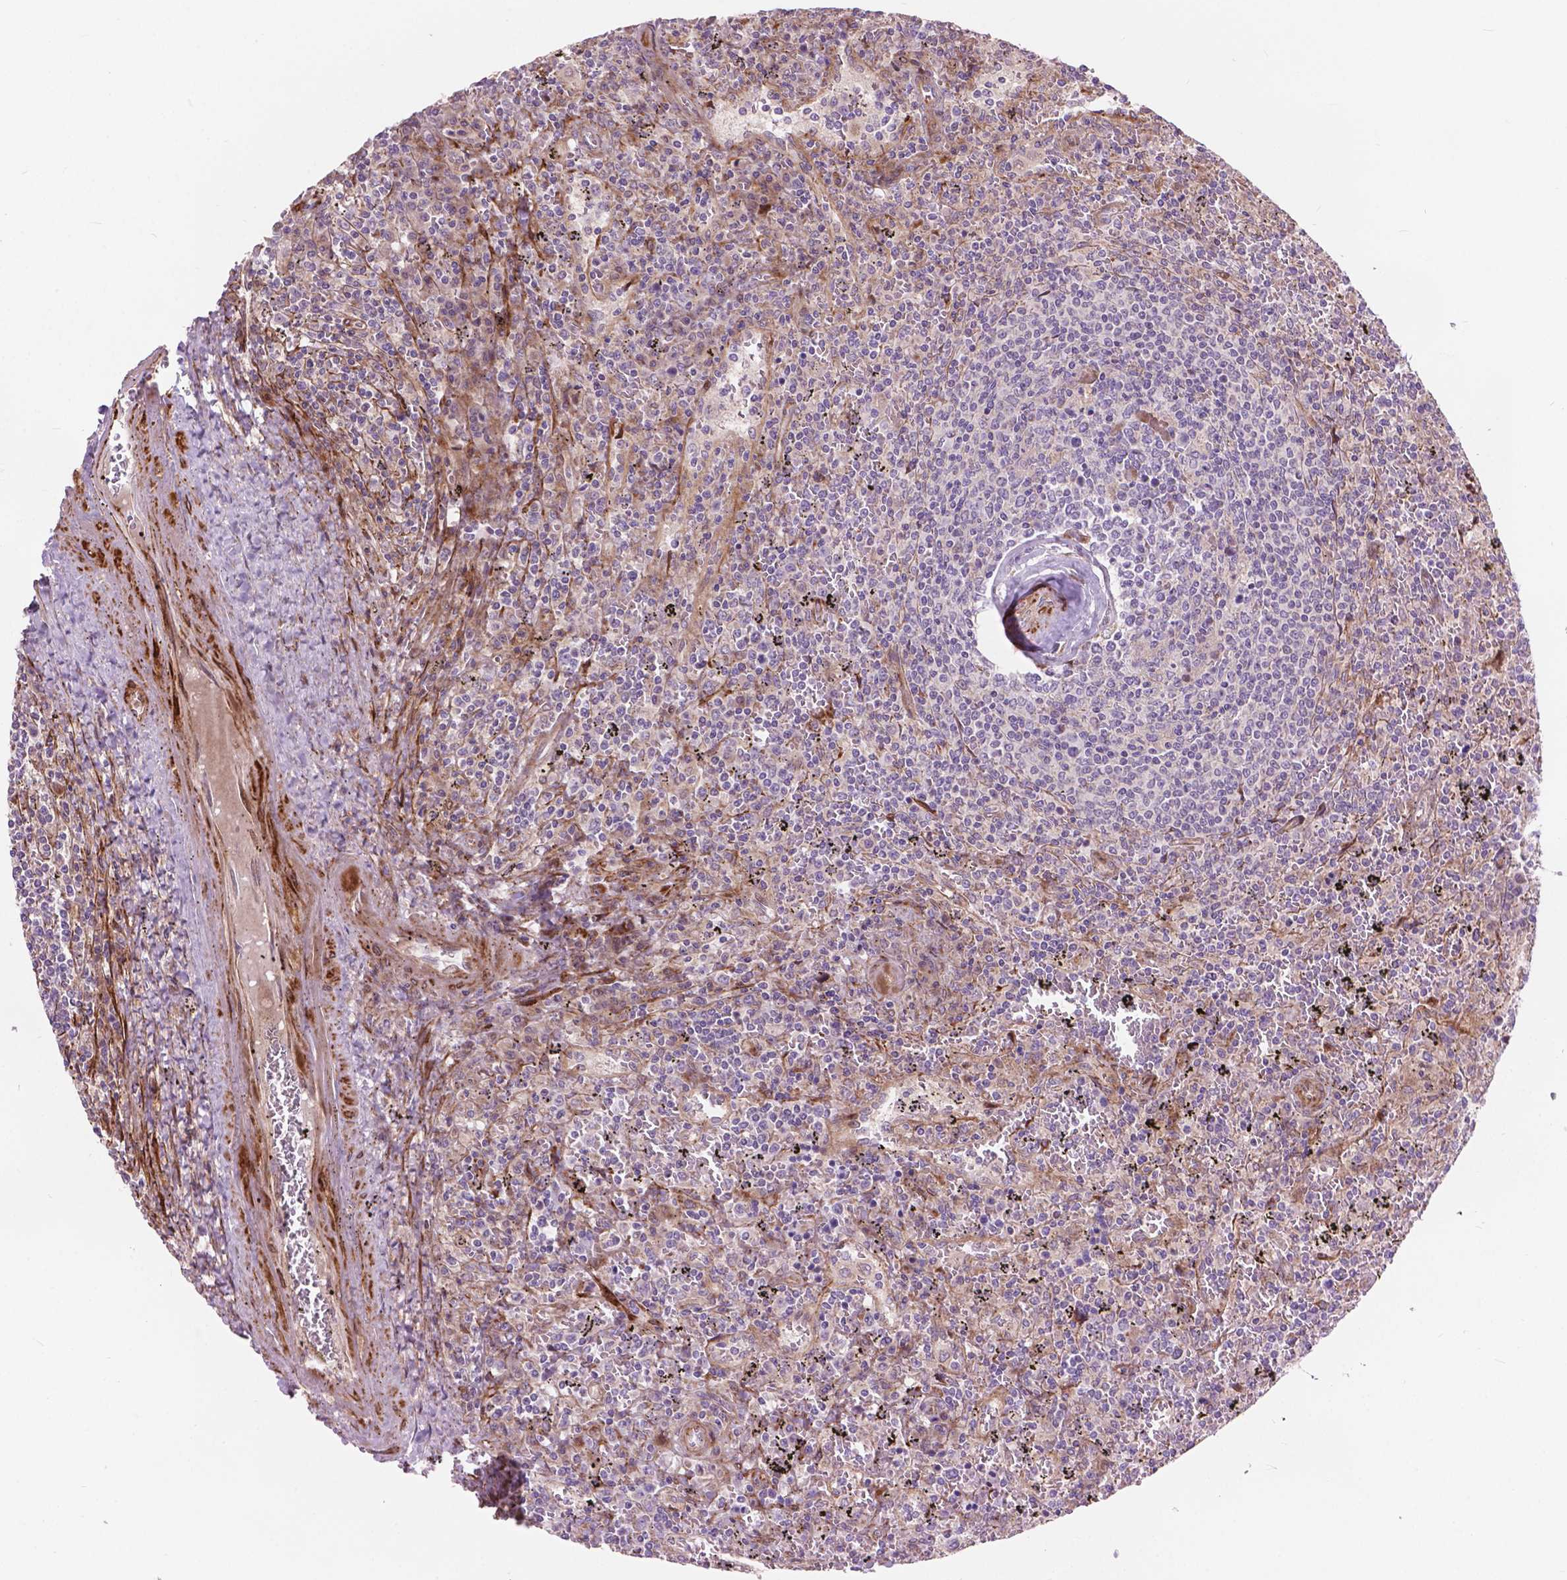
{"staining": {"intensity": "negative", "quantity": "none", "location": "none"}, "tissue": "lymphoma", "cell_type": "Tumor cells", "image_type": "cancer", "snomed": [{"axis": "morphology", "description": "Malignant lymphoma, non-Hodgkin's type, Low grade"}, {"axis": "topography", "description": "Spleen"}], "caption": "Tumor cells show no significant staining in lymphoma.", "gene": "MORN1", "patient": {"sex": "male", "age": 62}}